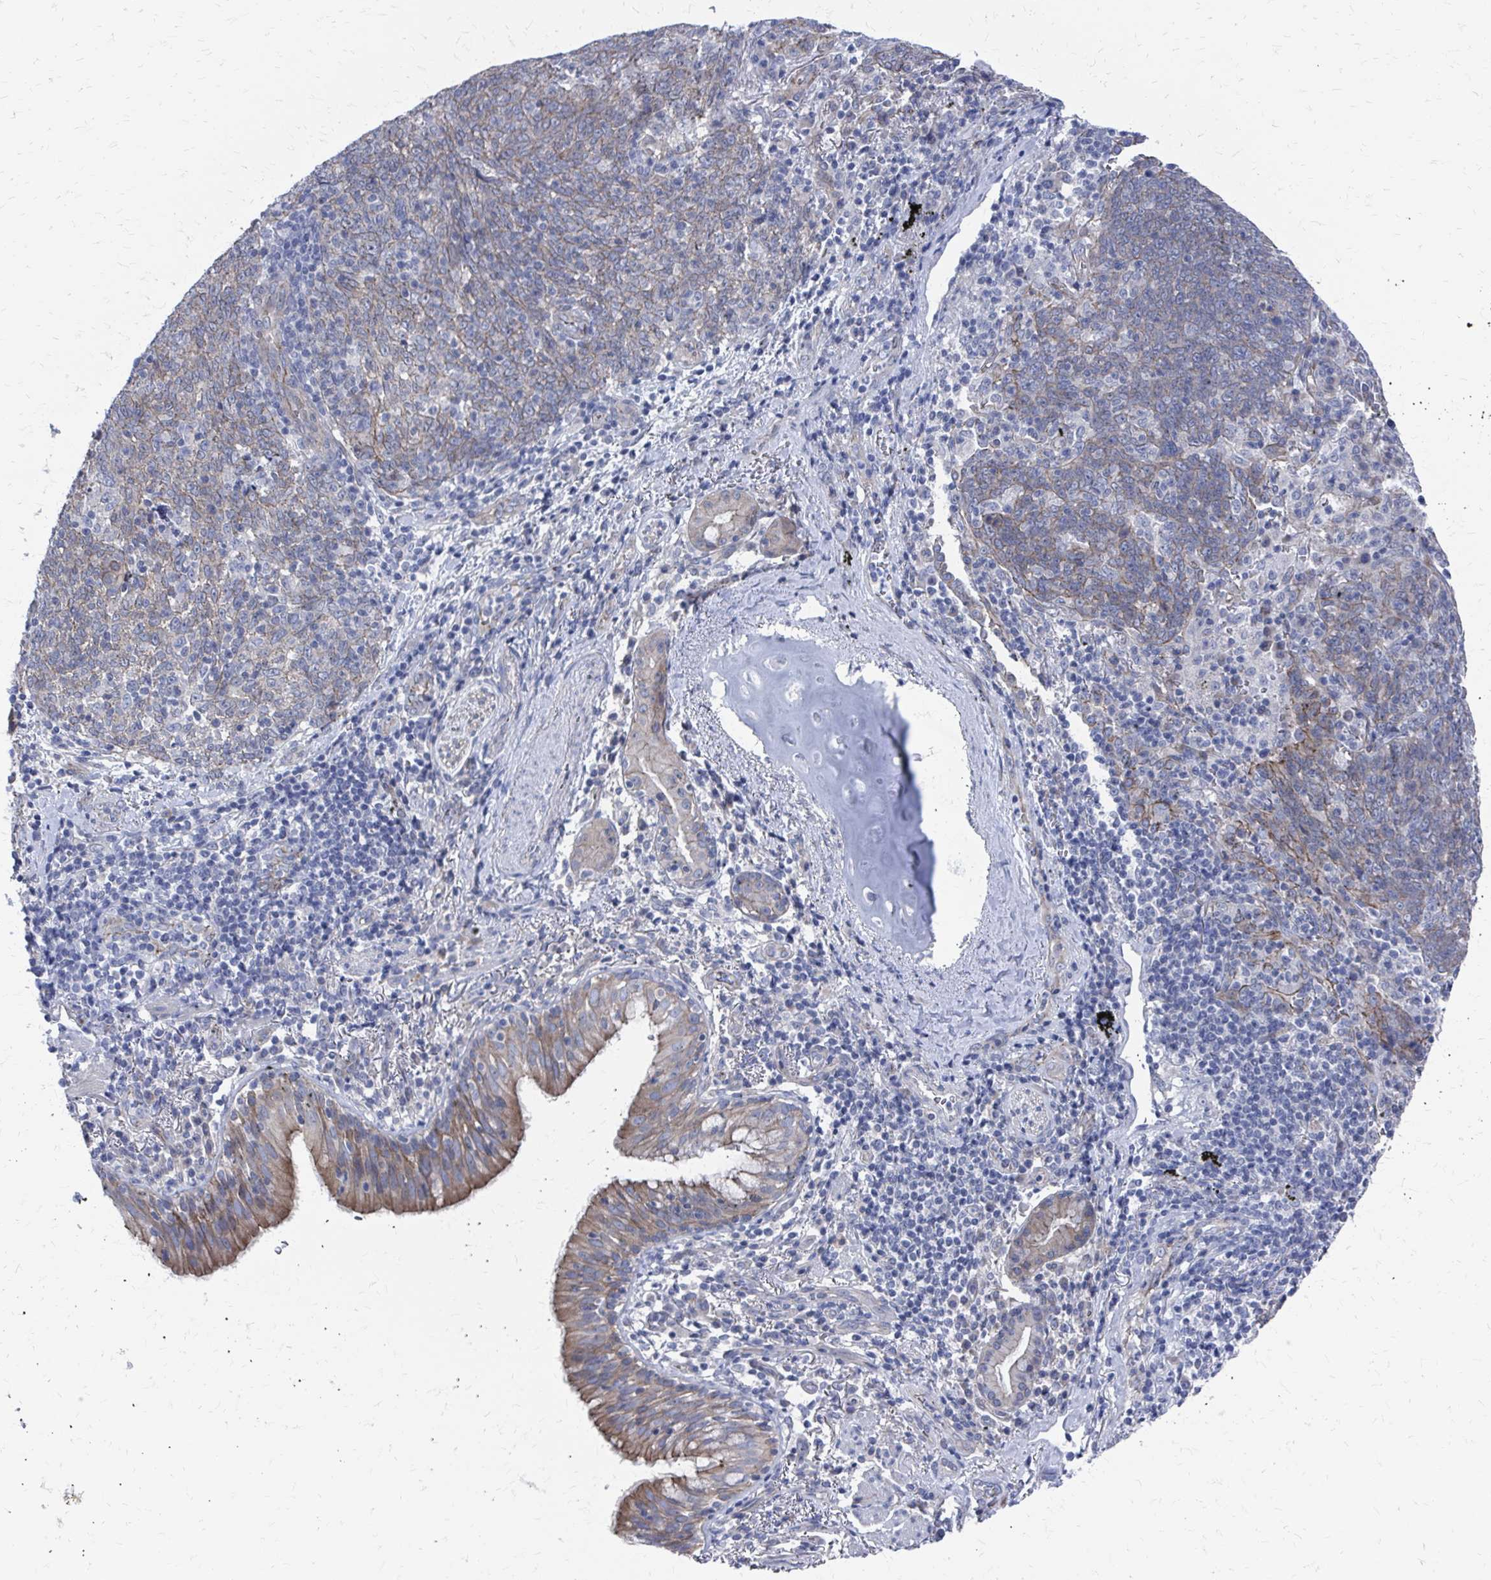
{"staining": {"intensity": "weak", "quantity": "<25%", "location": "cytoplasmic/membranous"}, "tissue": "lung cancer", "cell_type": "Tumor cells", "image_type": "cancer", "snomed": [{"axis": "morphology", "description": "Squamous cell carcinoma, NOS"}, {"axis": "topography", "description": "Lung"}], "caption": "Lung cancer stained for a protein using IHC shows no positivity tumor cells.", "gene": "PLEKHG7", "patient": {"sex": "female", "age": 72}}